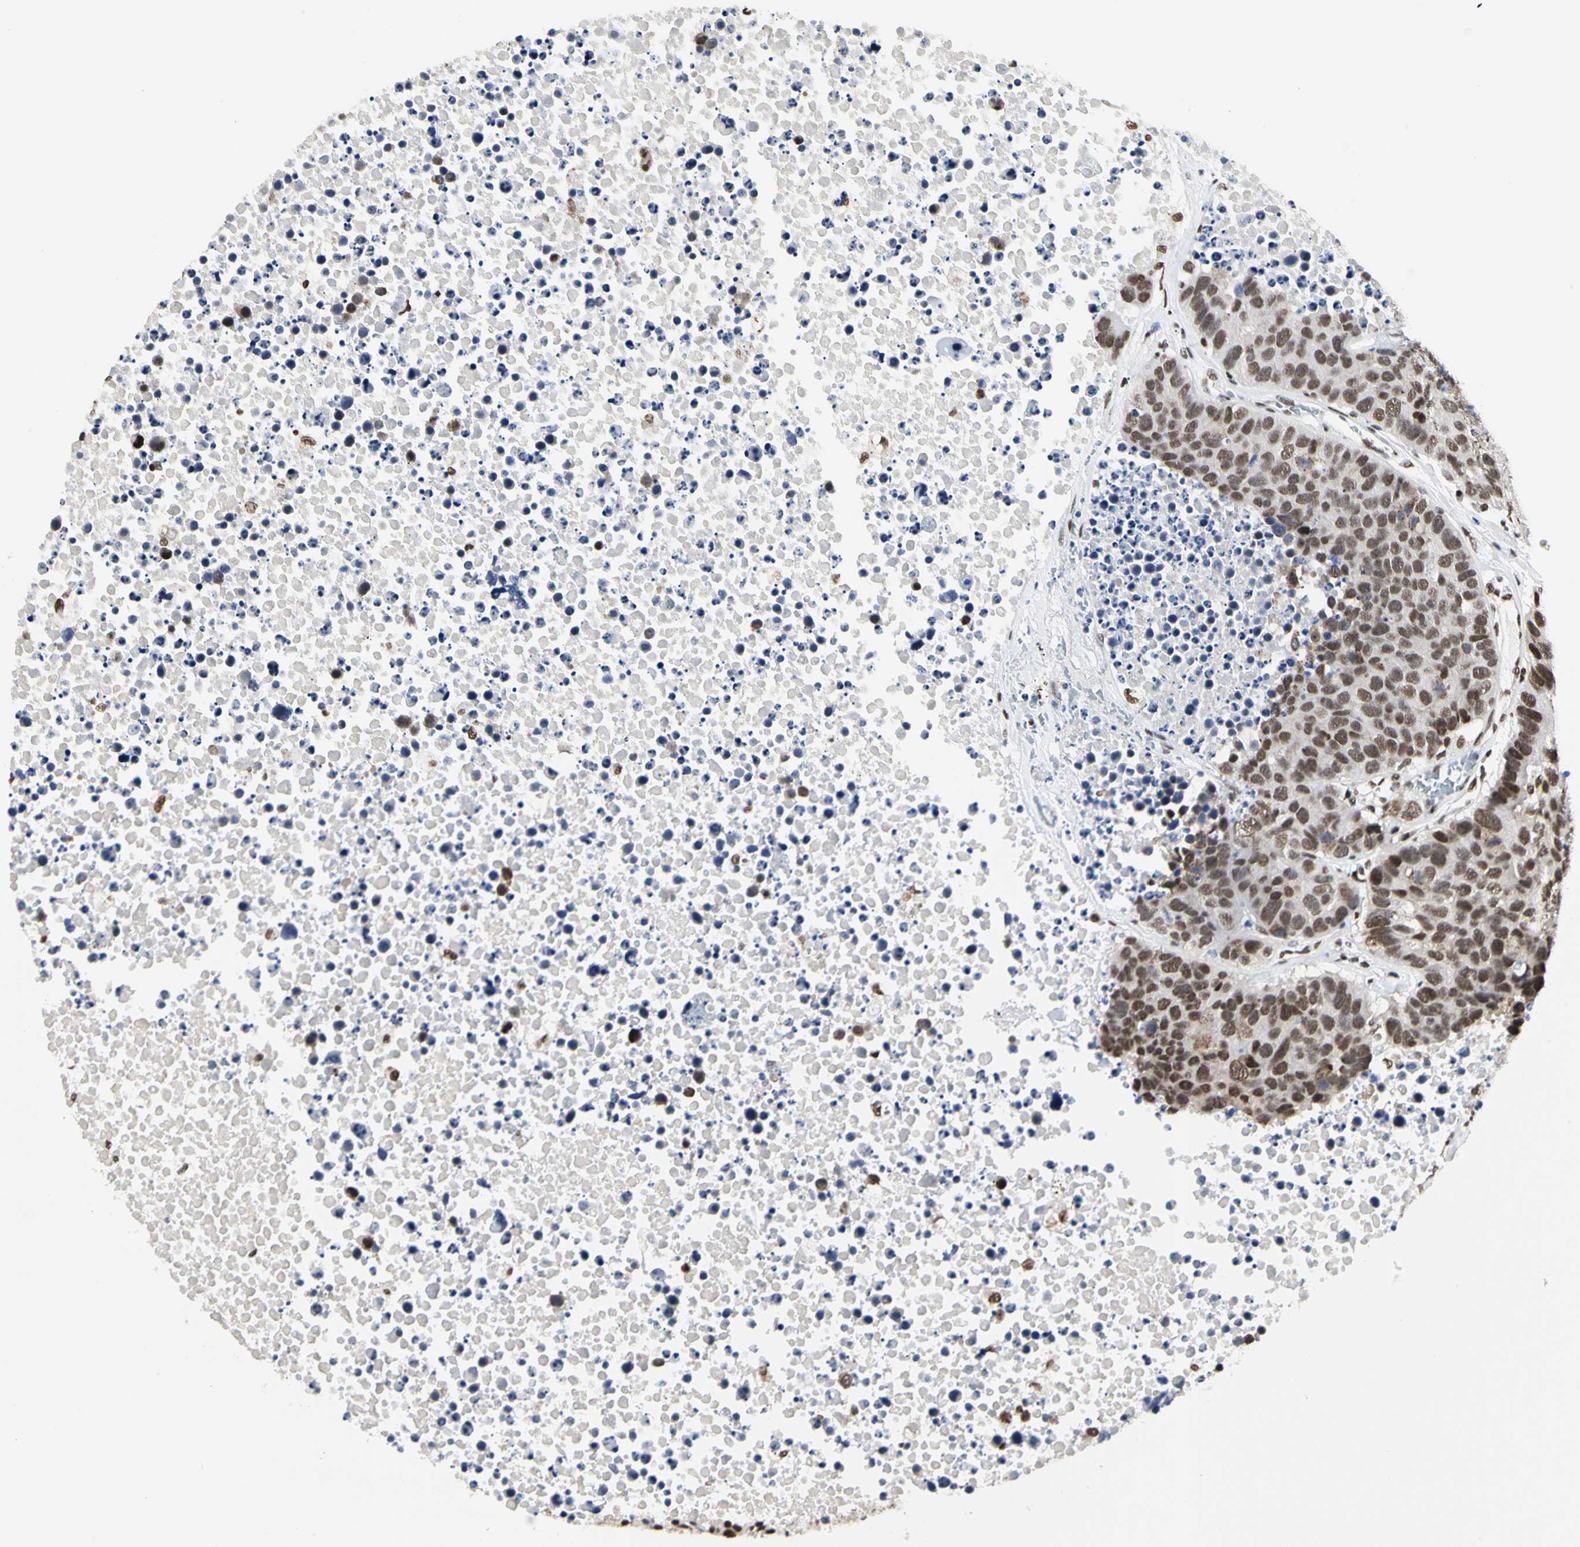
{"staining": {"intensity": "moderate", "quantity": ">75%", "location": "nuclear"}, "tissue": "carcinoid", "cell_type": "Tumor cells", "image_type": "cancer", "snomed": [{"axis": "morphology", "description": "Carcinoid, malignant, NOS"}, {"axis": "topography", "description": "Lung"}], "caption": "A medium amount of moderate nuclear expression is present in about >75% of tumor cells in carcinoid (malignant) tissue.", "gene": "PRMT3", "patient": {"sex": "male", "age": 60}}